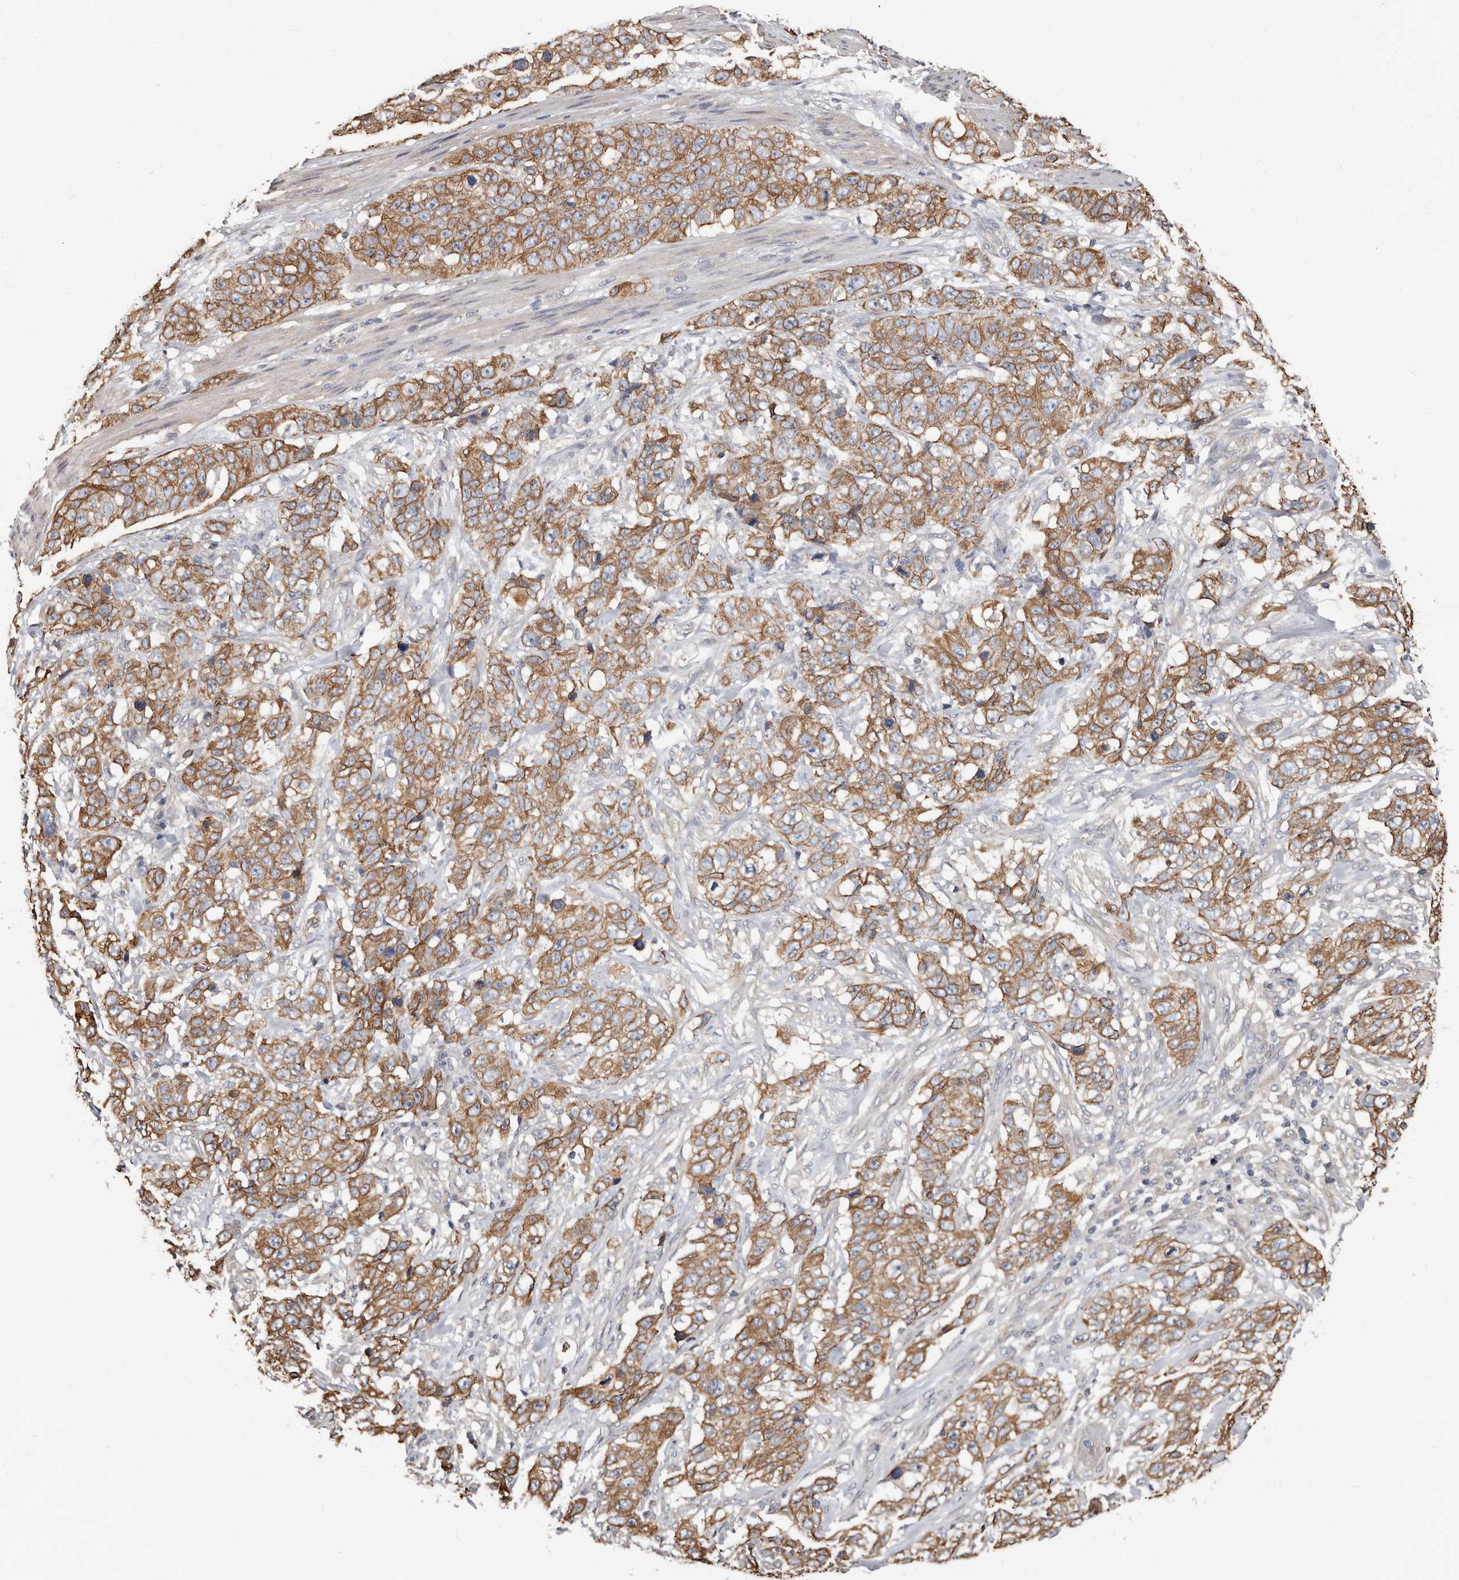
{"staining": {"intensity": "moderate", "quantity": ">75%", "location": "cytoplasmic/membranous"}, "tissue": "stomach cancer", "cell_type": "Tumor cells", "image_type": "cancer", "snomed": [{"axis": "morphology", "description": "Adenocarcinoma, NOS"}, {"axis": "topography", "description": "Stomach"}], "caption": "Protein analysis of stomach adenocarcinoma tissue shows moderate cytoplasmic/membranous staining in about >75% of tumor cells. (DAB (3,3'-diaminobenzidine) = brown stain, brightfield microscopy at high magnification).", "gene": "MRPL18", "patient": {"sex": "male", "age": 48}}